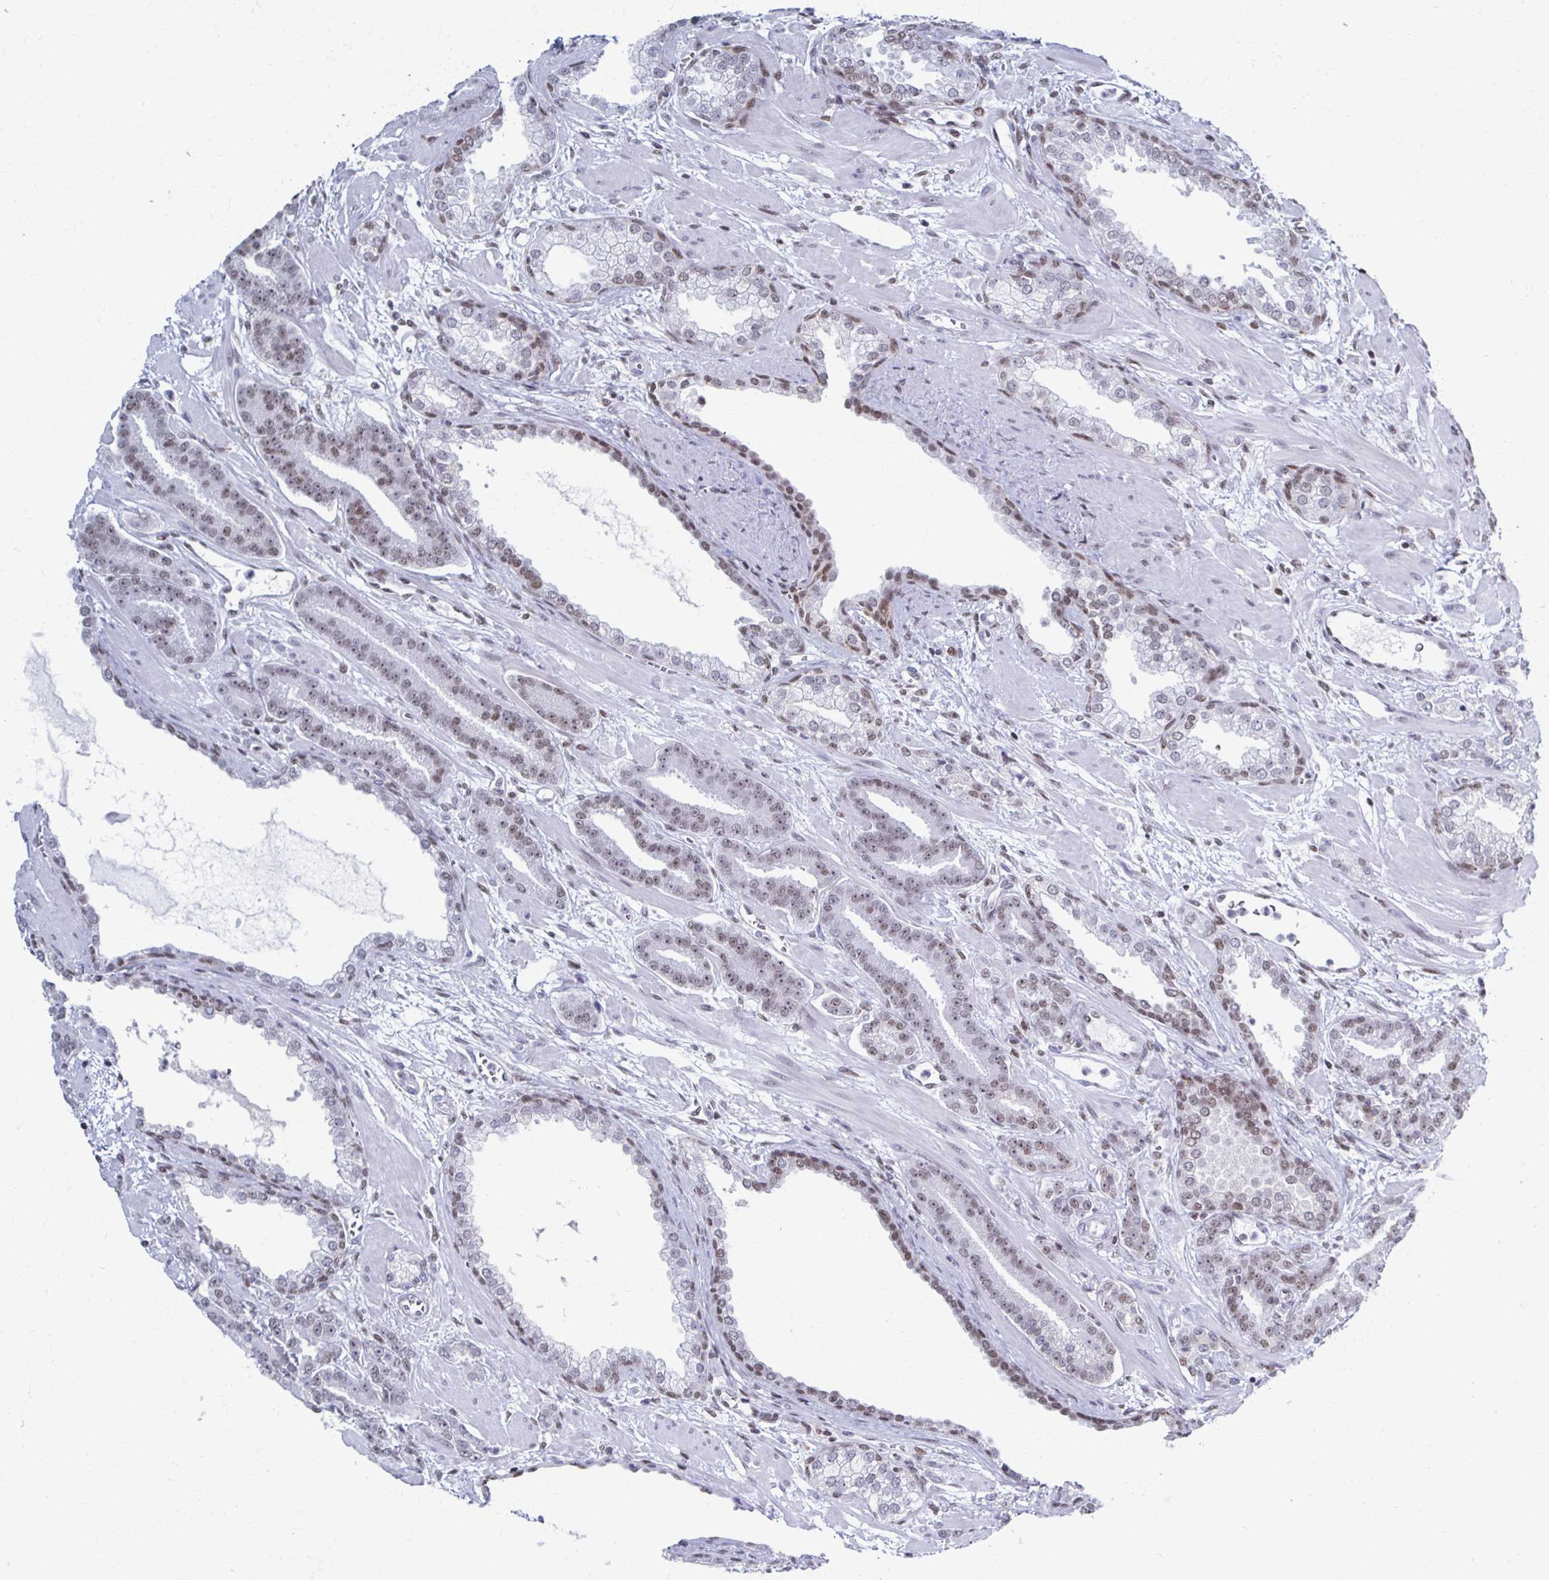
{"staining": {"intensity": "weak", "quantity": ">75%", "location": "nuclear"}, "tissue": "prostate cancer", "cell_type": "Tumor cells", "image_type": "cancer", "snomed": [{"axis": "morphology", "description": "Adenocarcinoma, High grade"}, {"axis": "topography", "description": "Prostate"}], "caption": "About >75% of tumor cells in prostate cancer display weak nuclear protein positivity as visualized by brown immunohistochemical staining.", "gene": "IRF7", "patient": {"sex": "male", "age": 60}}